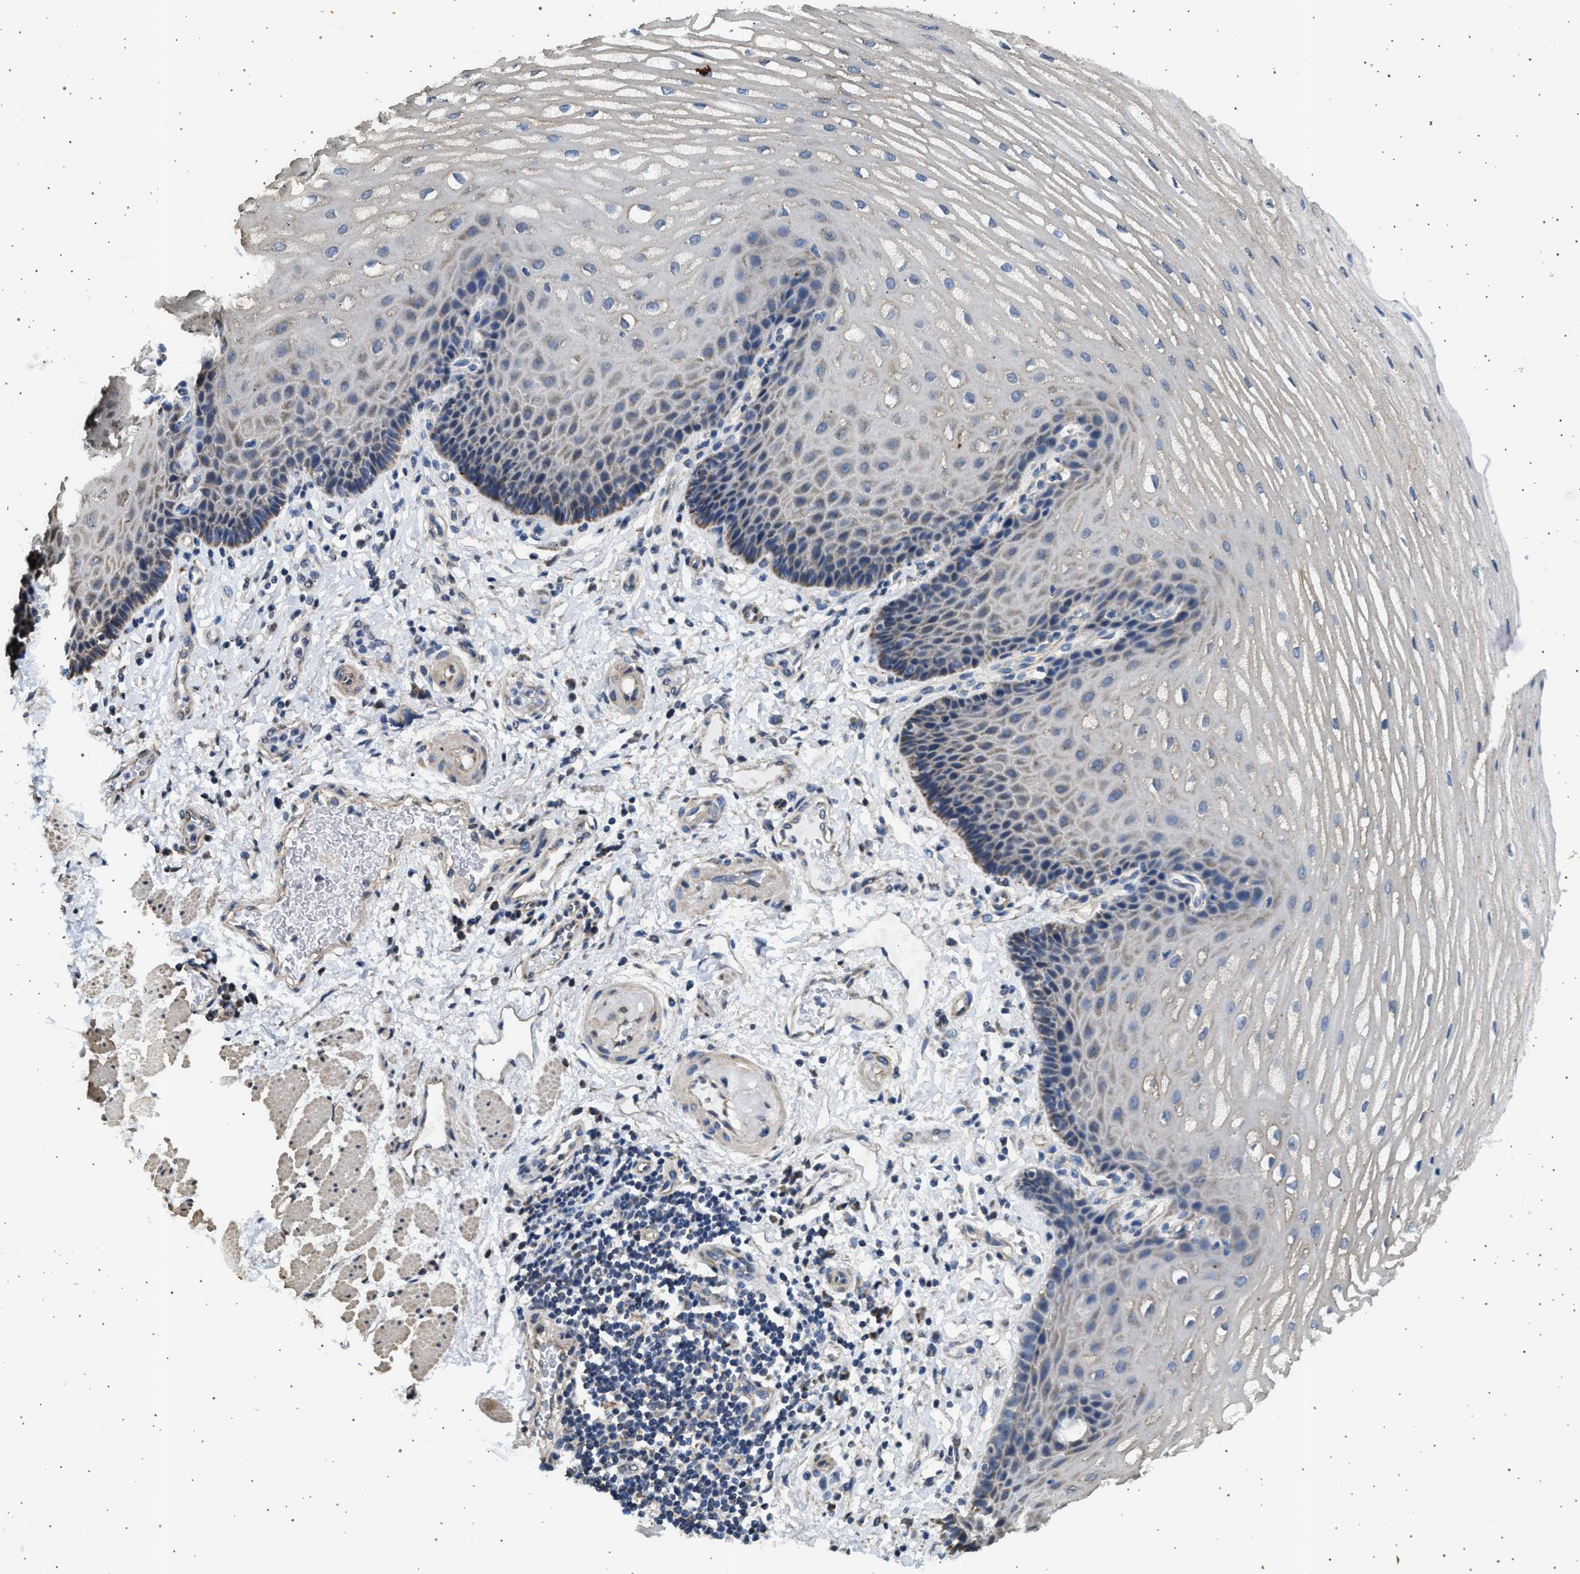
{"staining": {"intensity": "moderate", "quantity": "<25%", "location": "cytoplasmic/membranous"}, "tissue": "esophagus", "cell_type": "Squamous epithelial cells", "image_type": "normal", "snomed": [{"axis": "morphology", "description": "Normal tissue, NOS"}, {"axis": "topography", "description": "Esophagus"}], "caption": "Normal esophagus displays moderate cytoplasmic/membranous positivity in about <25% of squamous epithelial cells, visualized by immunohistochemistry.", "gene": "KCNA4", "patient": {"sex": "male", "age": 54}}